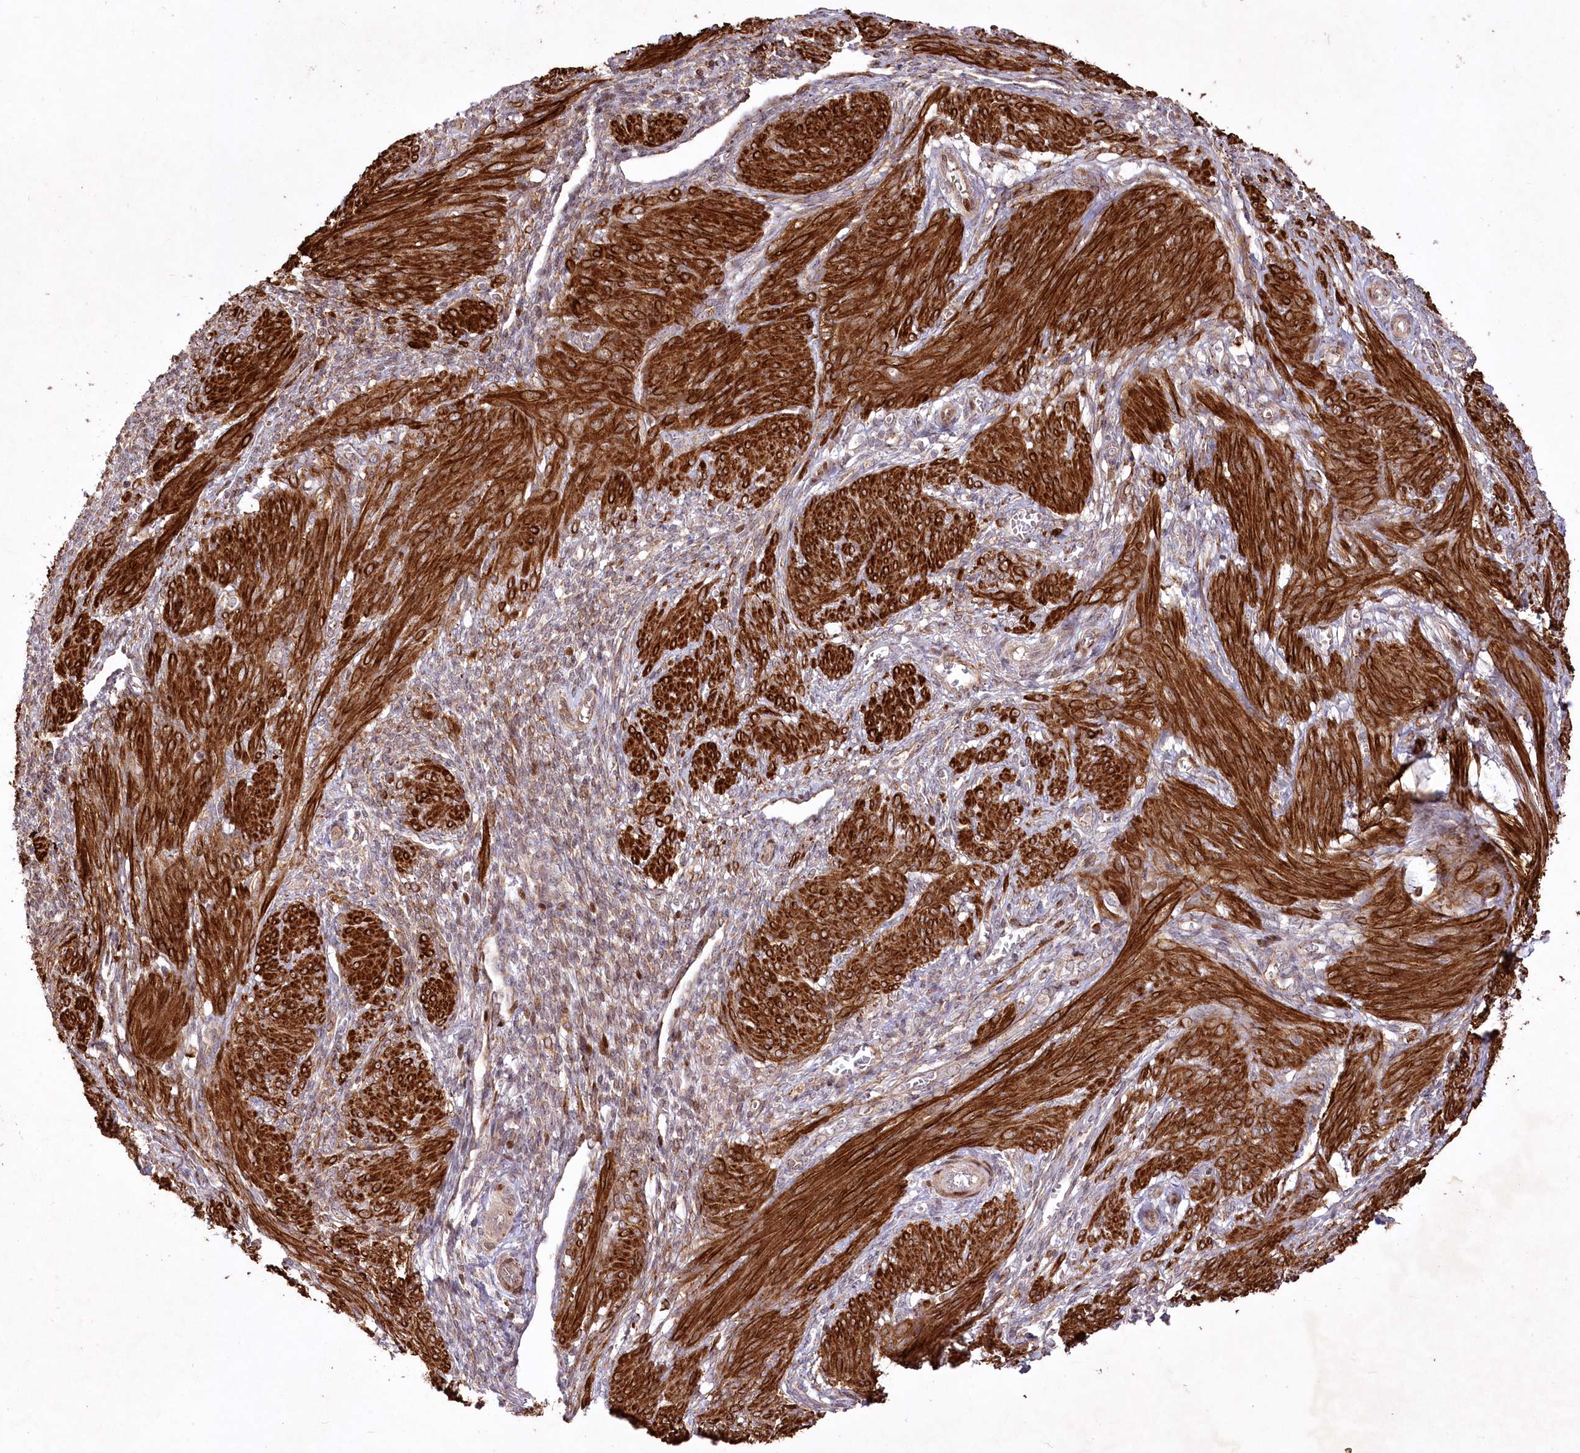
{"staining": {"intensity": "strong", "quantity": ">75%", "location": "cytoplasmic/membranous"}, "tissue": "smooth muscle", "cell_type": "Smooth muscle cells", "image_type": "normal", "snomed": [{"axis": "morphology", "description": "Normal tissue, NOS"}, {"axis": "topography", "description": "Smooth muscle"}], "caption": "Immunohistochemistry (IHC) image of benign smooth muscle: human smooth muscle stained using immunohistochemistry (IHC) shows high levels of strong protein expression localized specifically in the cytoplasmic/membranous of smooth muscle cells, appearing as a cytoplasmic/membranous brown color.", "gene": "PSTK", "patient": {"sex": "female", "age": 39}}